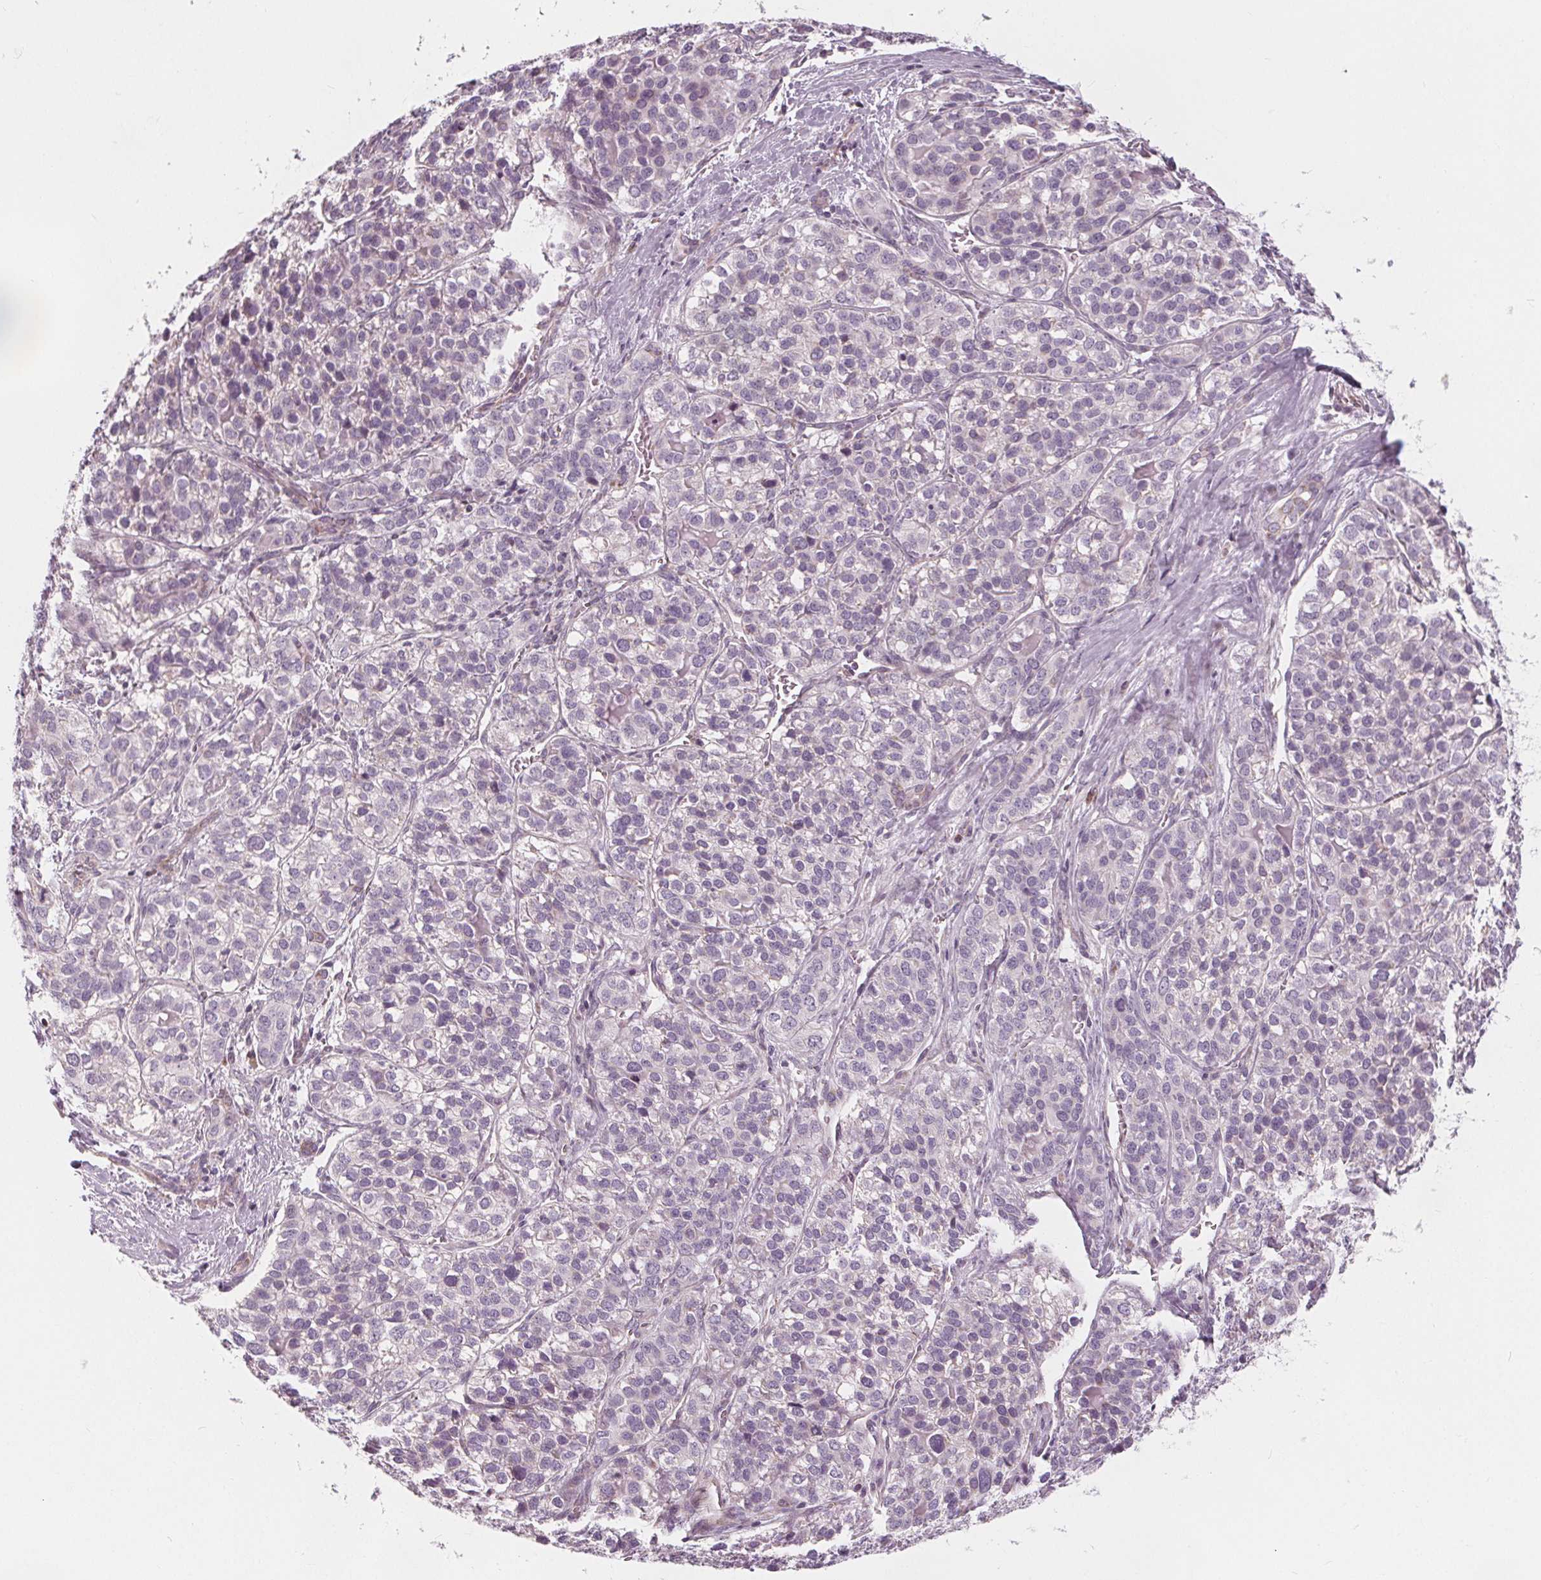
{"staining": {"intensity": "negative", "quantity": "none", "location": "none"}, "tissue": "liver cancer", "cell_type": "Tumor cells", "image_type": "cancer", "snomed": [{"axis": "morphology", "description": "Cholangiocarcinoma"}, {"axis": "topography", "description": "Liver"}], "caption": "A high-resolution photomicrograph shows immunohistochemistry (IHC) staining of liver cancer, which exhibits no significant staining in tumor cells.", "gene": "NUP210L", "patient": {"sex": "male", "age": 56}}